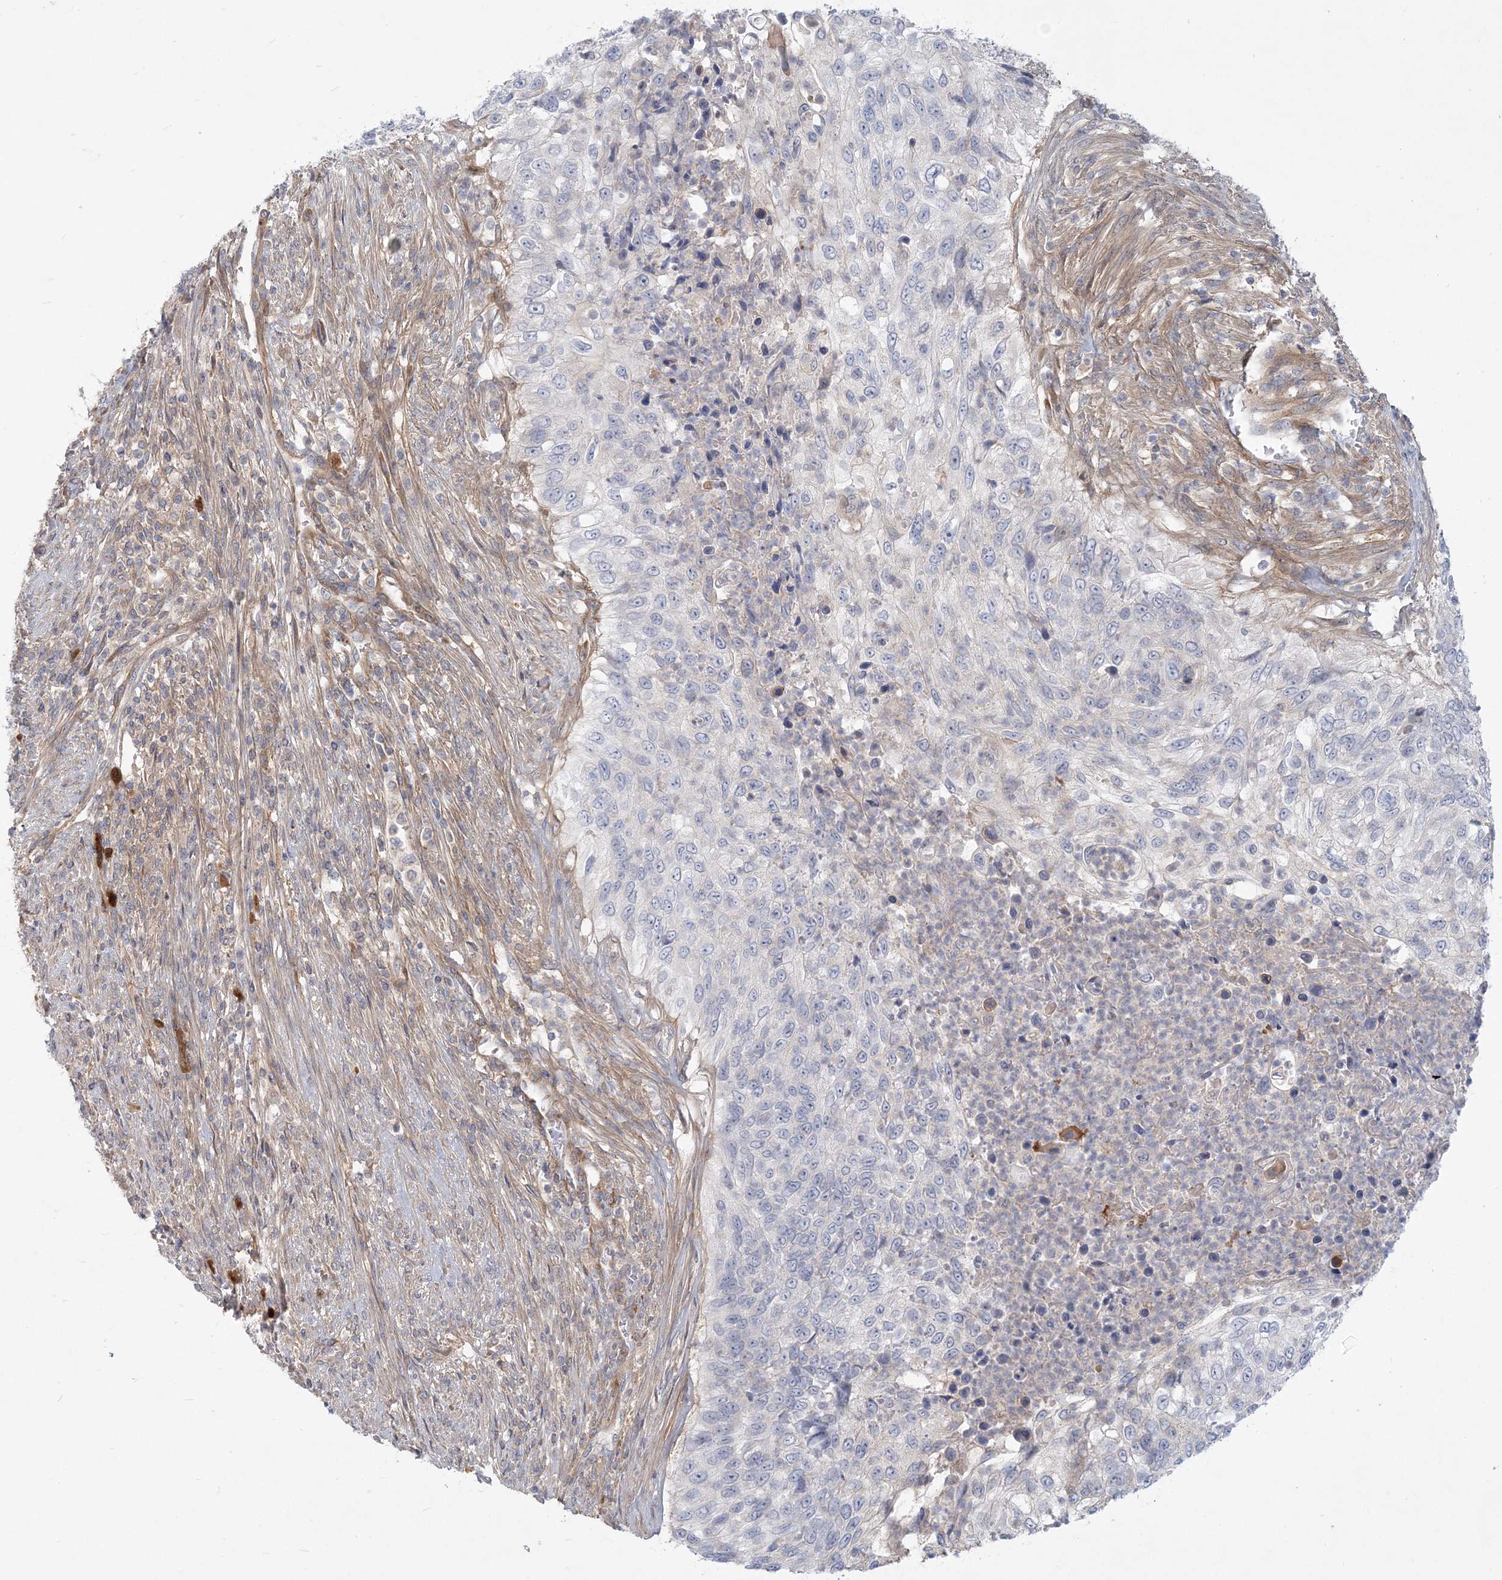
{"staining": {"intensity": "negative", "quantity": "none", "location": "none"}, "tissue": "urothelial cancer", "cell_type": "Tumor cells", "image_type": "cancer", "snomed": [{"axis": "morphology", "description": "Urothelial carcinoma, High grade"}, {"axis": "topography", "description": "Urinary bladder"}], "caption": "A photomicrograph of human urothelial cancer is negative for staining in tumor cells.", "gene": "GMPPA", "patient": {"sex": "female", "age": 60}}